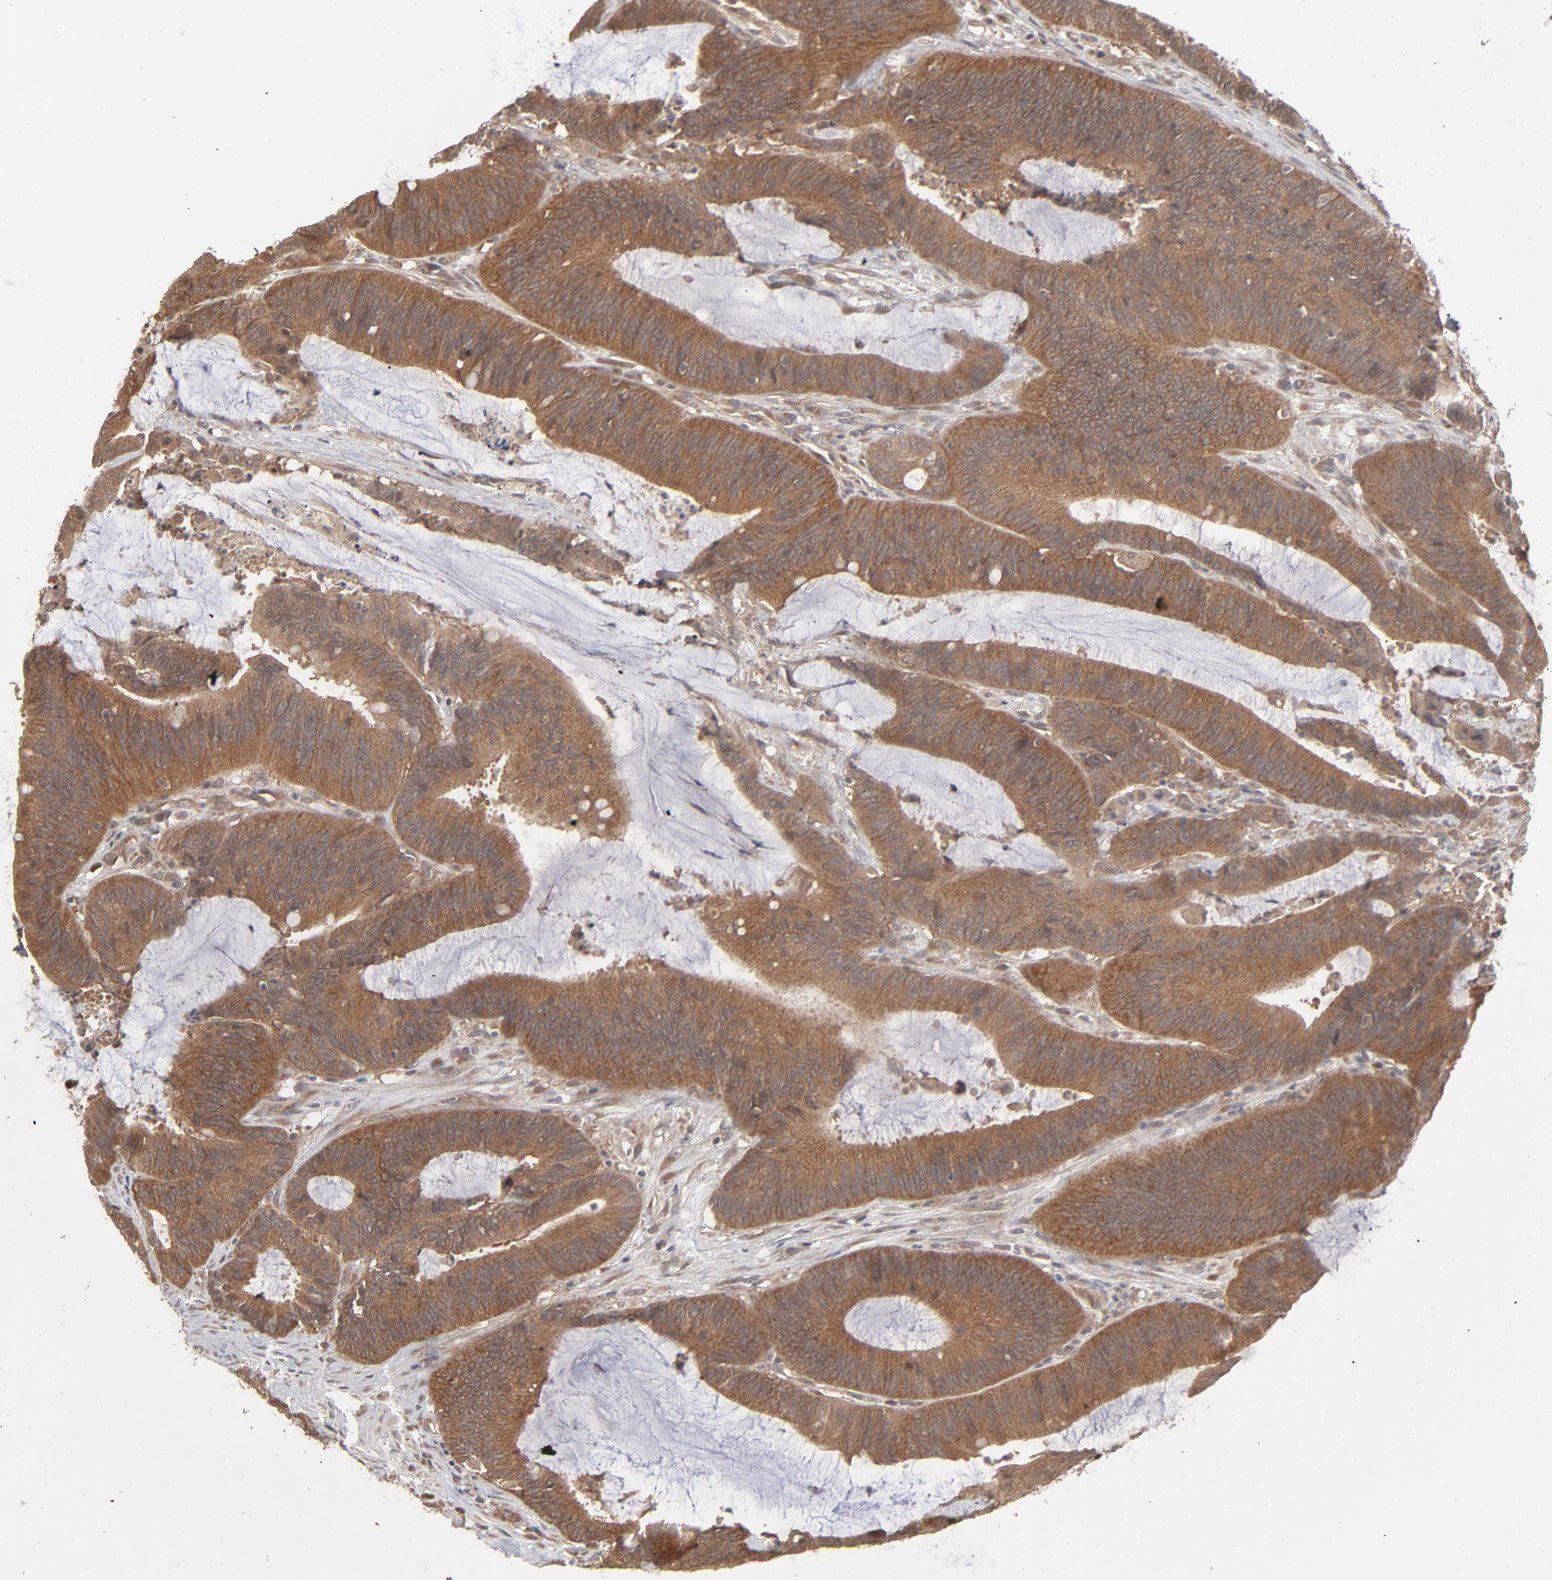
{"staining": {"intensity": "moderate", "quantity": ">75%", "location": "cytoplasmic/membranous"}, "tissue": "colorectal cancer", "cell_type": "Tumor cells", "image_type": "cancer", "snomed": [{"axis": "morphology", "description": "Adenocarcinoma, NOS"}, {"axis": "topography", "description": "Rectum"}], "caption": "Colorectal cancer tissue exhibits moderate cytoplasmic/membranous positivity in approximately >75% of tumor cells", "gene": "SCFD1", "patient": {"sex": "female", "age": 66}}